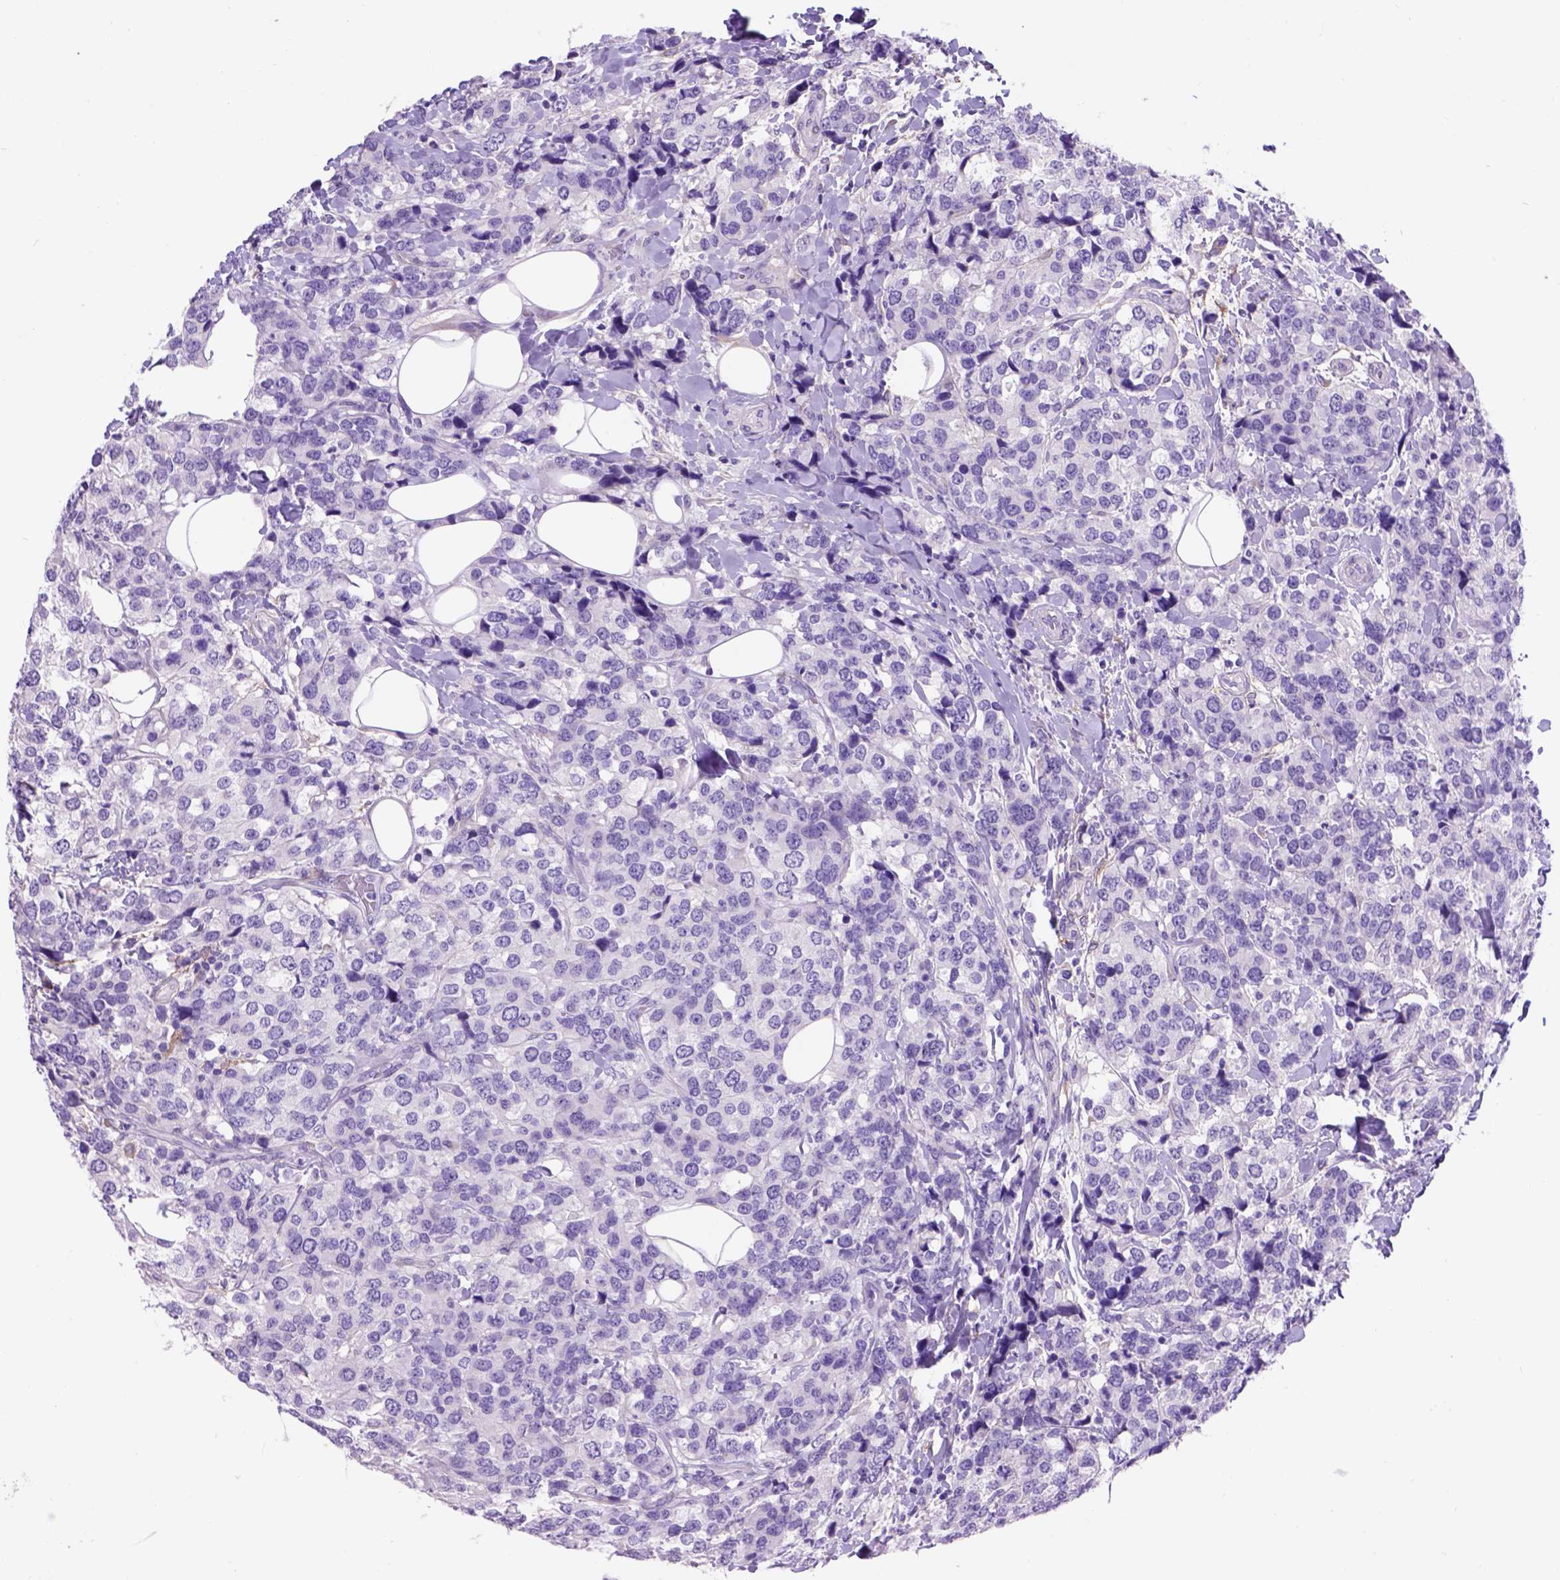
{"staining": {"intensity": "negative", "quantity": "none", "location": "none"}, "tissue": "breast cancer", "cell_type": "Tumor cells", "image_type": "cancer", "snomed": [{"axis": "morphology", "description": "Lobular carcinoma"}, {"axis": "topography", "description": "Breast"}], "caption": "A photomicrograph of breast cancer stained for a protein shows no brown staining in tumor cells.", "gene": "EGFR", "patient": {"sex": "female", "age": 59}}